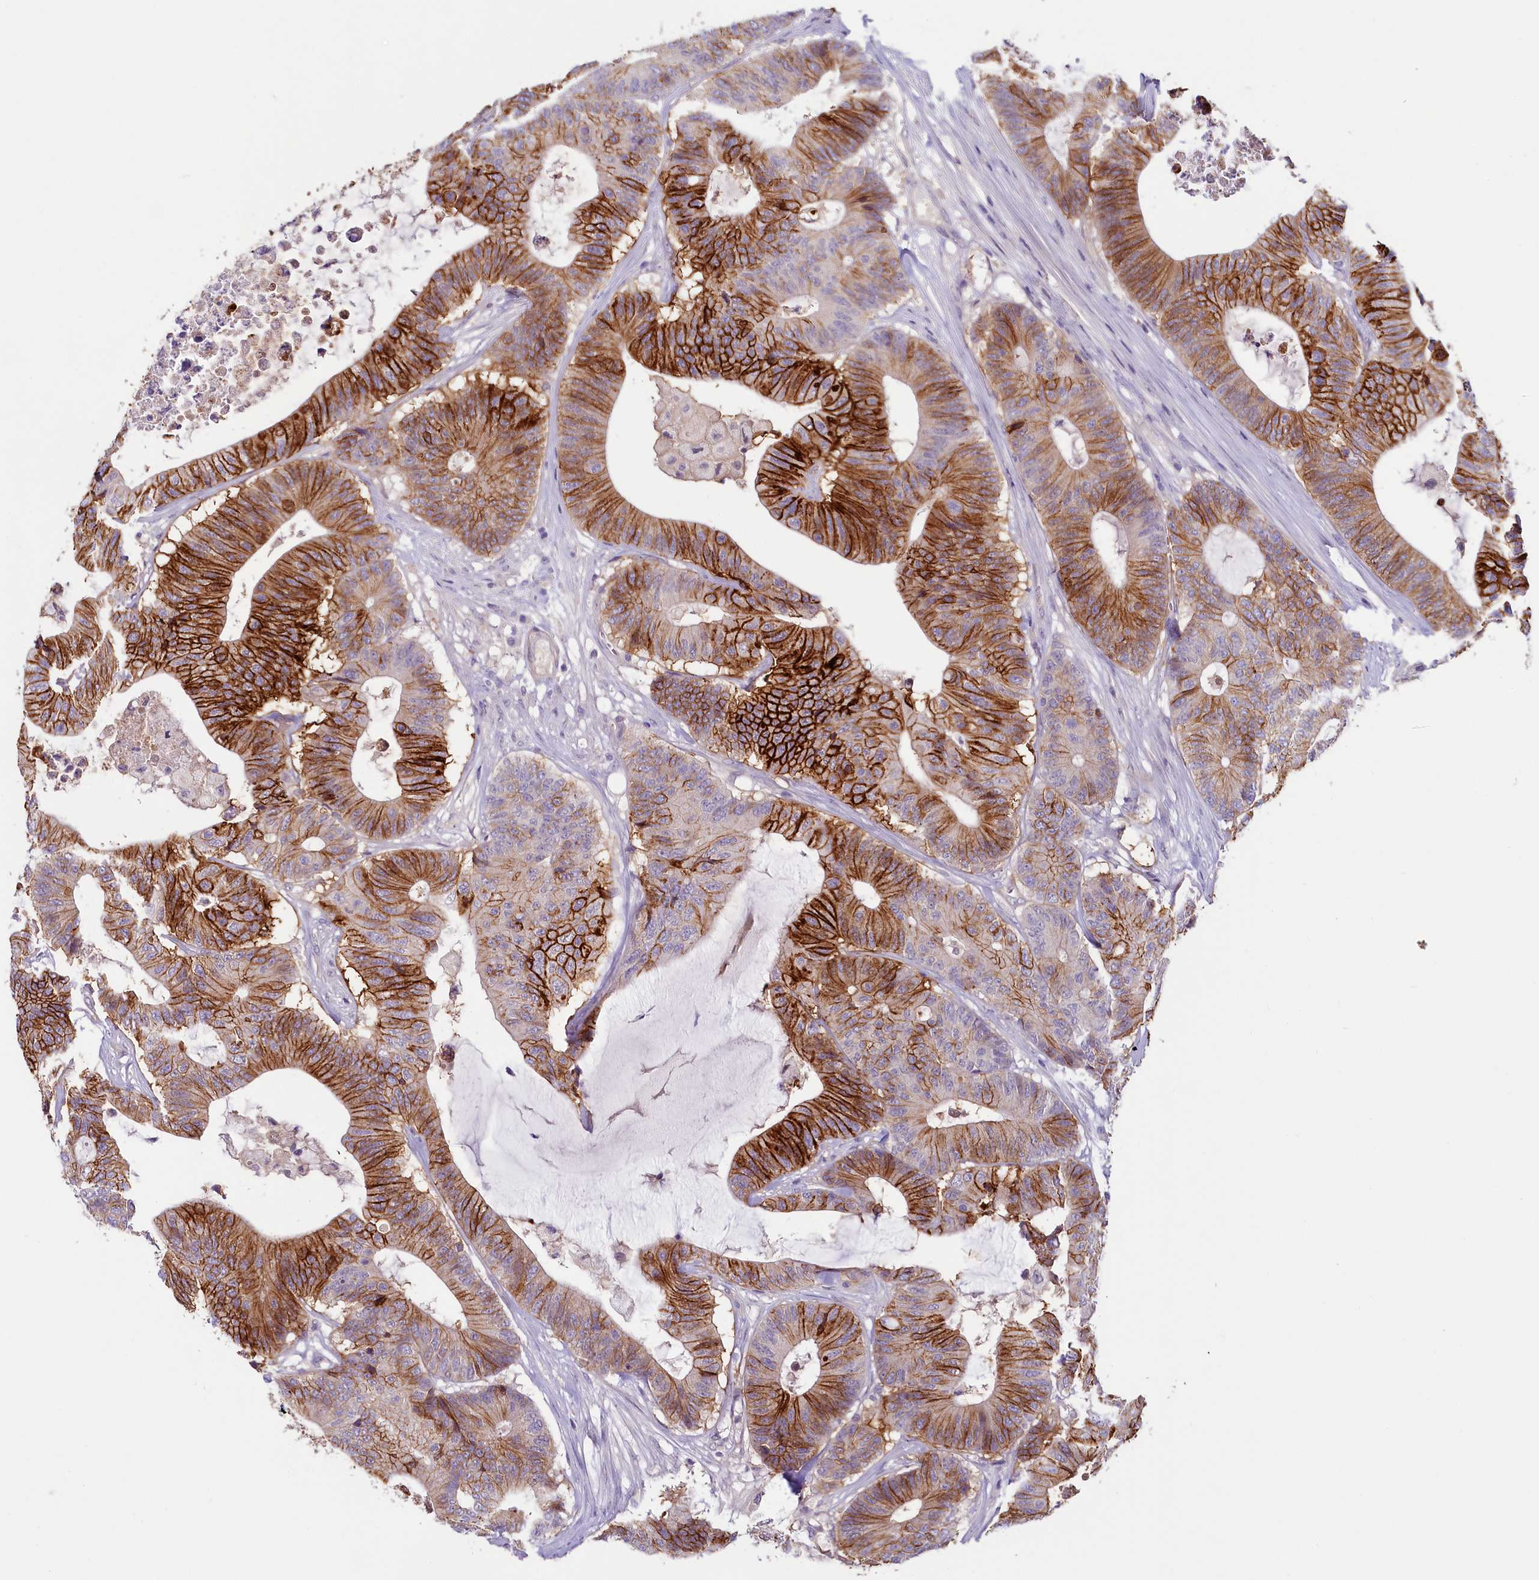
{"staining": {"intensity": "strong", "quantity": ">75%", "location": "cytoplasmic/membranous"}, "tissue": "colorectal cancer", "cell_type": "Tumor cells", "image_type": "cancer", "snomed": [{"axis": "morphology", "description": "Adenocarcinoma, NOS"}, {"axis": "topography", "description": "Colon"}], "caption": "This photomicrograph displays immunohistochemistry staining of human colorectal adenocarcinoma, with high strong cytoplasmic/membranous staining in approximately >75% of tumor cells.", "gene": "PDE6D", "patient": {"sex": "female", "age": 84}}